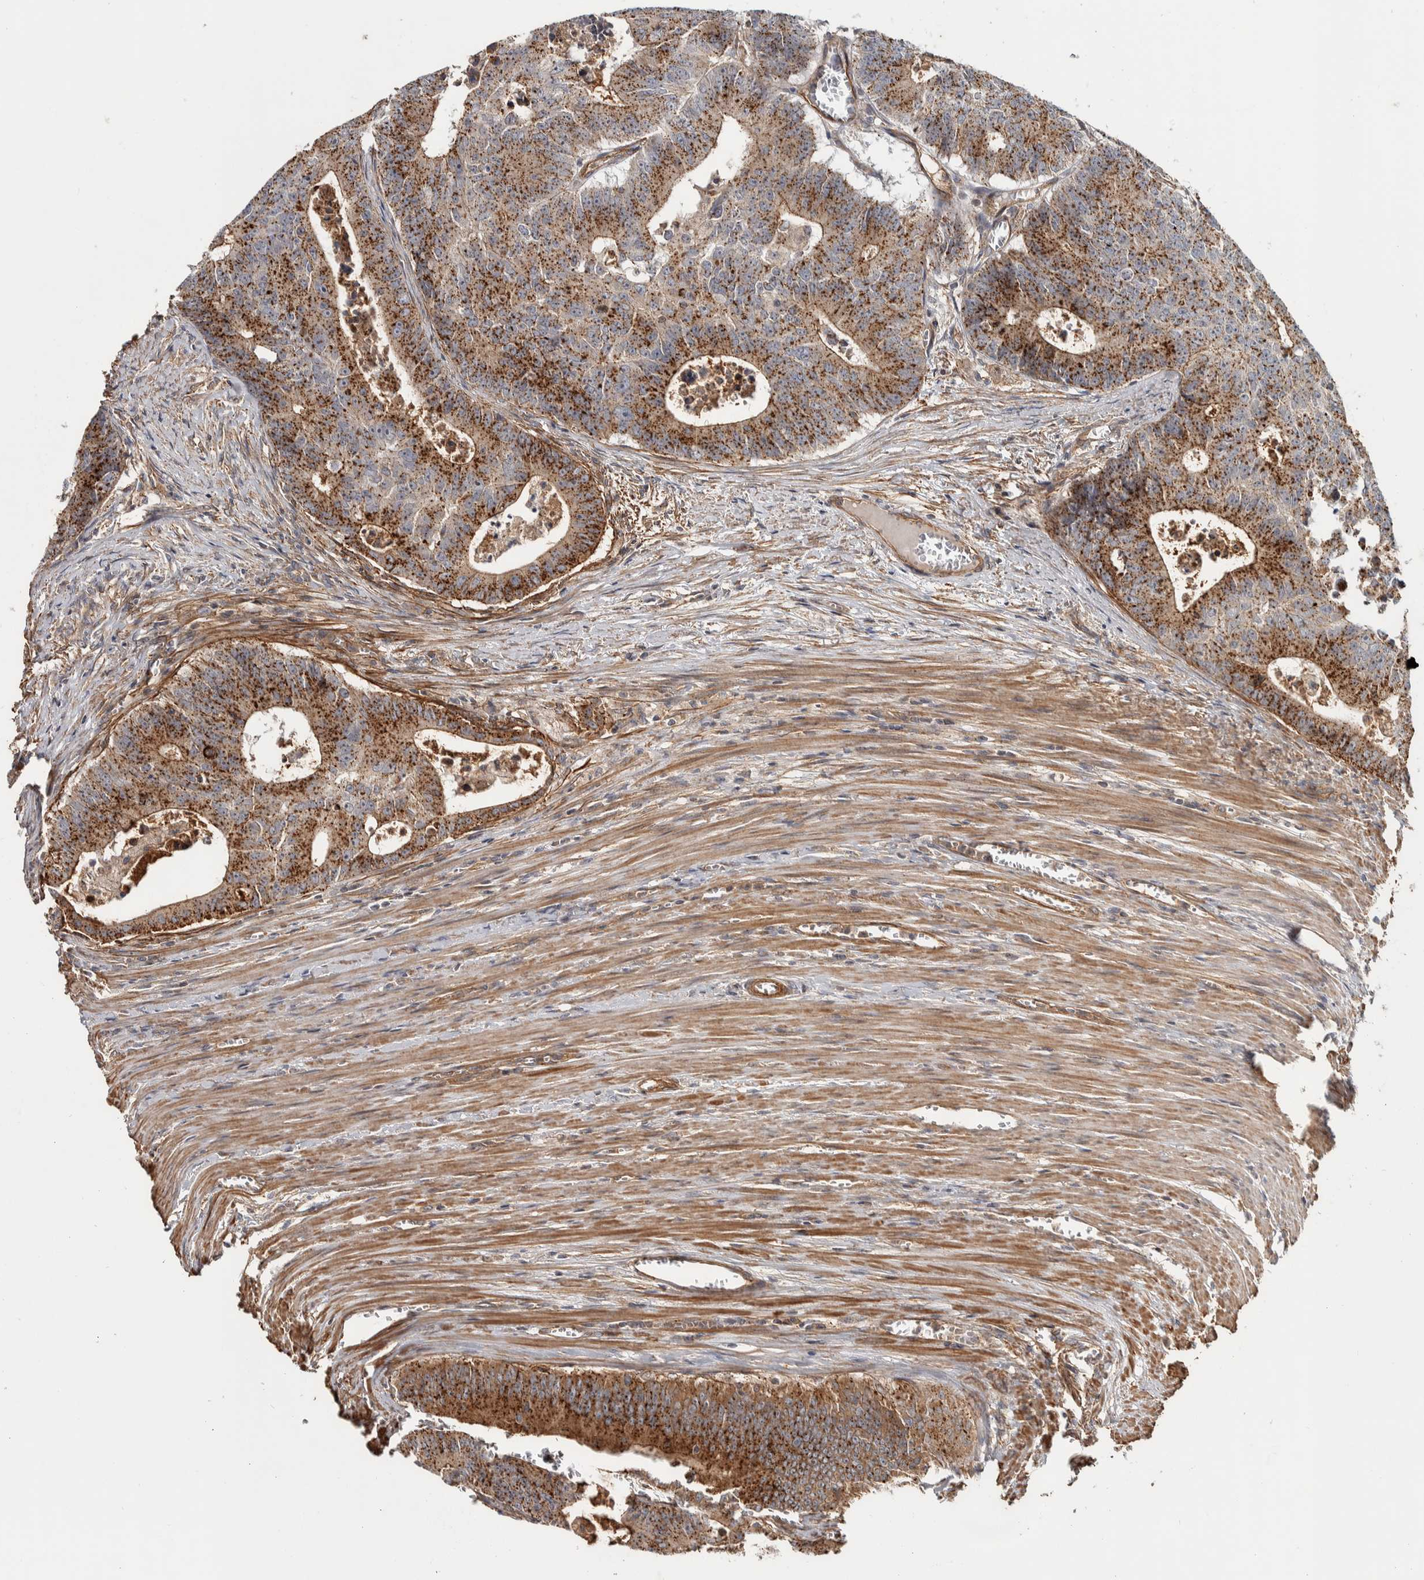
{"staining": {"intensity": "strong", "quantity": ">75%", "location": "cytoplasmic/membranous"}, "tissue": "colorectal cancer", "cell_type": "Tumor cells", "image_type": "cancer", "snomed": [{"axis": "morphology", "description": "Adenocarcinoma, NOS"}, {"axis": "topography", "description": "Colon"}], "caption": "A micrograph showing strong cytoplasmic/membranous expression in about >75% of tumor cells in adenocarcinoma (colorectal), as visualized by brown immunohistochemical staining.", "gene": "CHMP4C", "patient": {"sex": "male", "age": 87}}